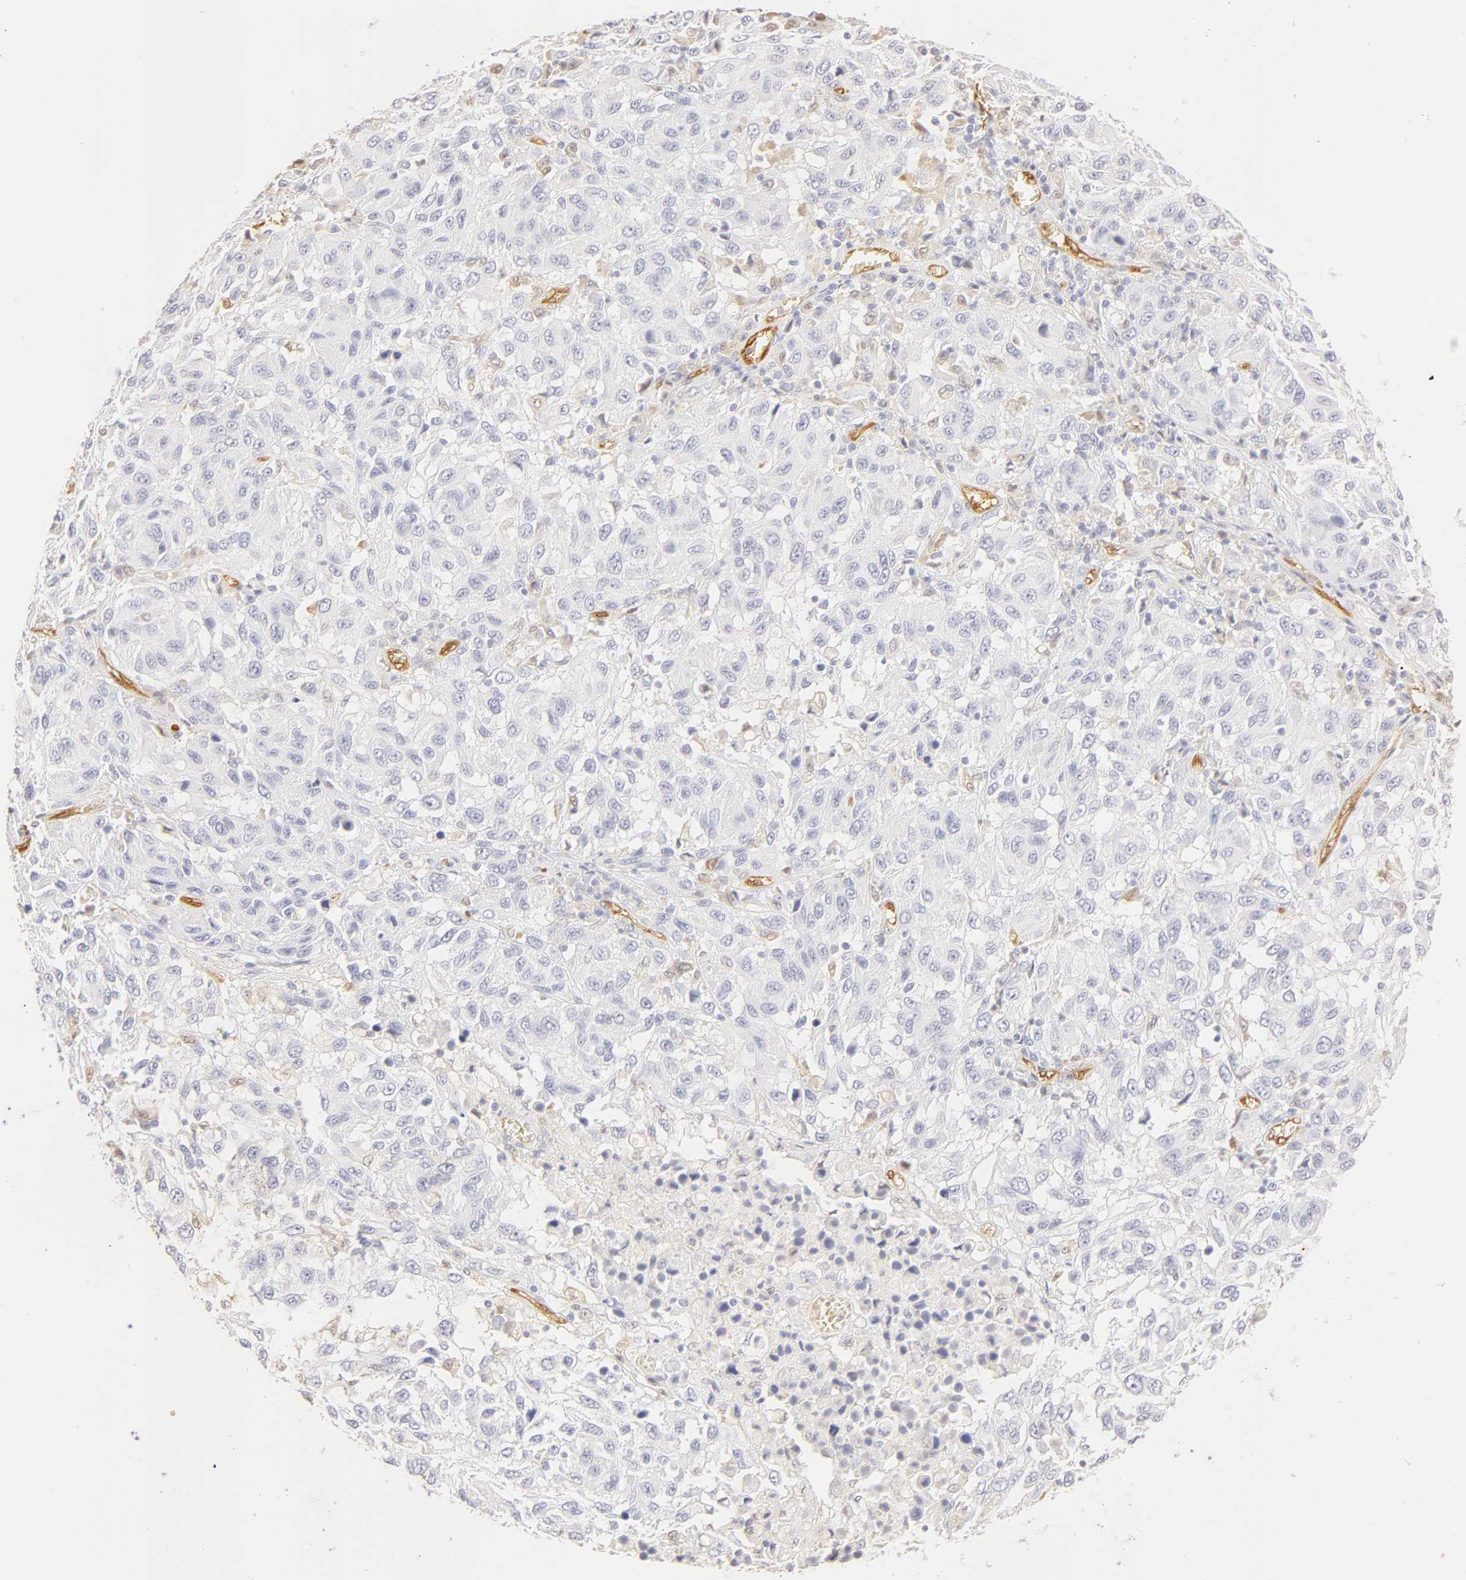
{"staining": {"intensity": "negative", "quantity": "none", "location": "none"}, "tissue": "melanoma", "cell_type": "Tumor cells", "image_type": "cancer", "snomed": [{"axis": "morphology", "description": "Malignant melanoma, NOS"}, {"axis": "topography", "description": "Skin"}], "caption": "Immunohistochemistry photomicrograph of malignant melanoma stained for a protein (brown), which exhibits no positivity in tumor cells. (Immunohistochemistry, brightfield microscopy, high magnification).", "gene": "CA2", "patient": {"sex": "female", "age": 77}}